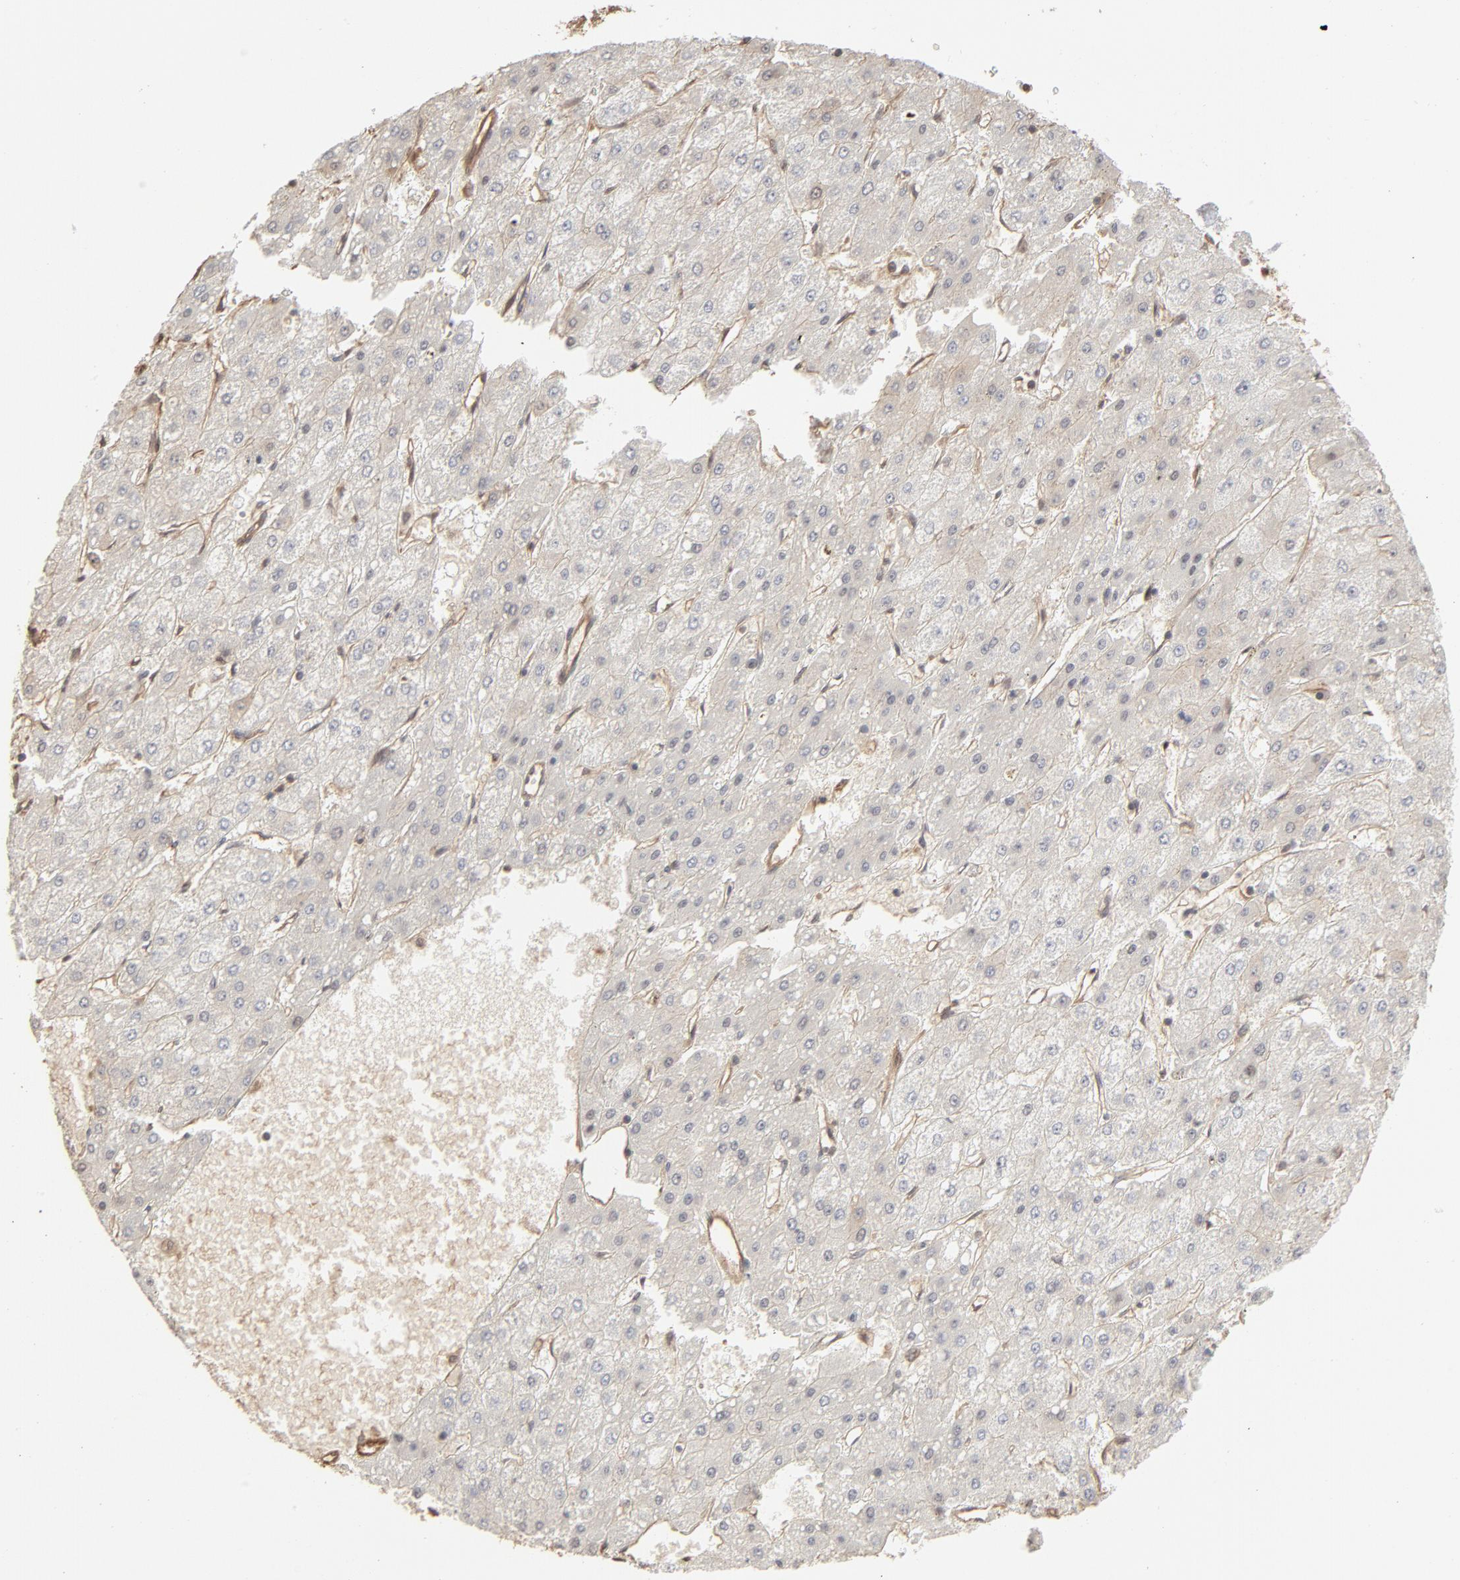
{"staining": {"intensity": "weak", "quantity": ">75%", "location": "cytoplasmic/membranous"}, "tissue": "liver cancer", "cell_type": "Tumor cells", "image_type": "cancer", "snomed": [{"axis": "morphology", "description": "Carcinoma, Hepatocellular, NOS"}, {"axis": "topography", "description": "Liver"}], "caption": "Immunohistochemistry (IHC) (DAB) staining of hepatocellular carcinoma (liver) displays weak cytoplasmic/membranous protein positivity in approximately >75% of tumor cells.", "gene": "PPP2CA", "patient": {"sex": "female", "age": 52}}